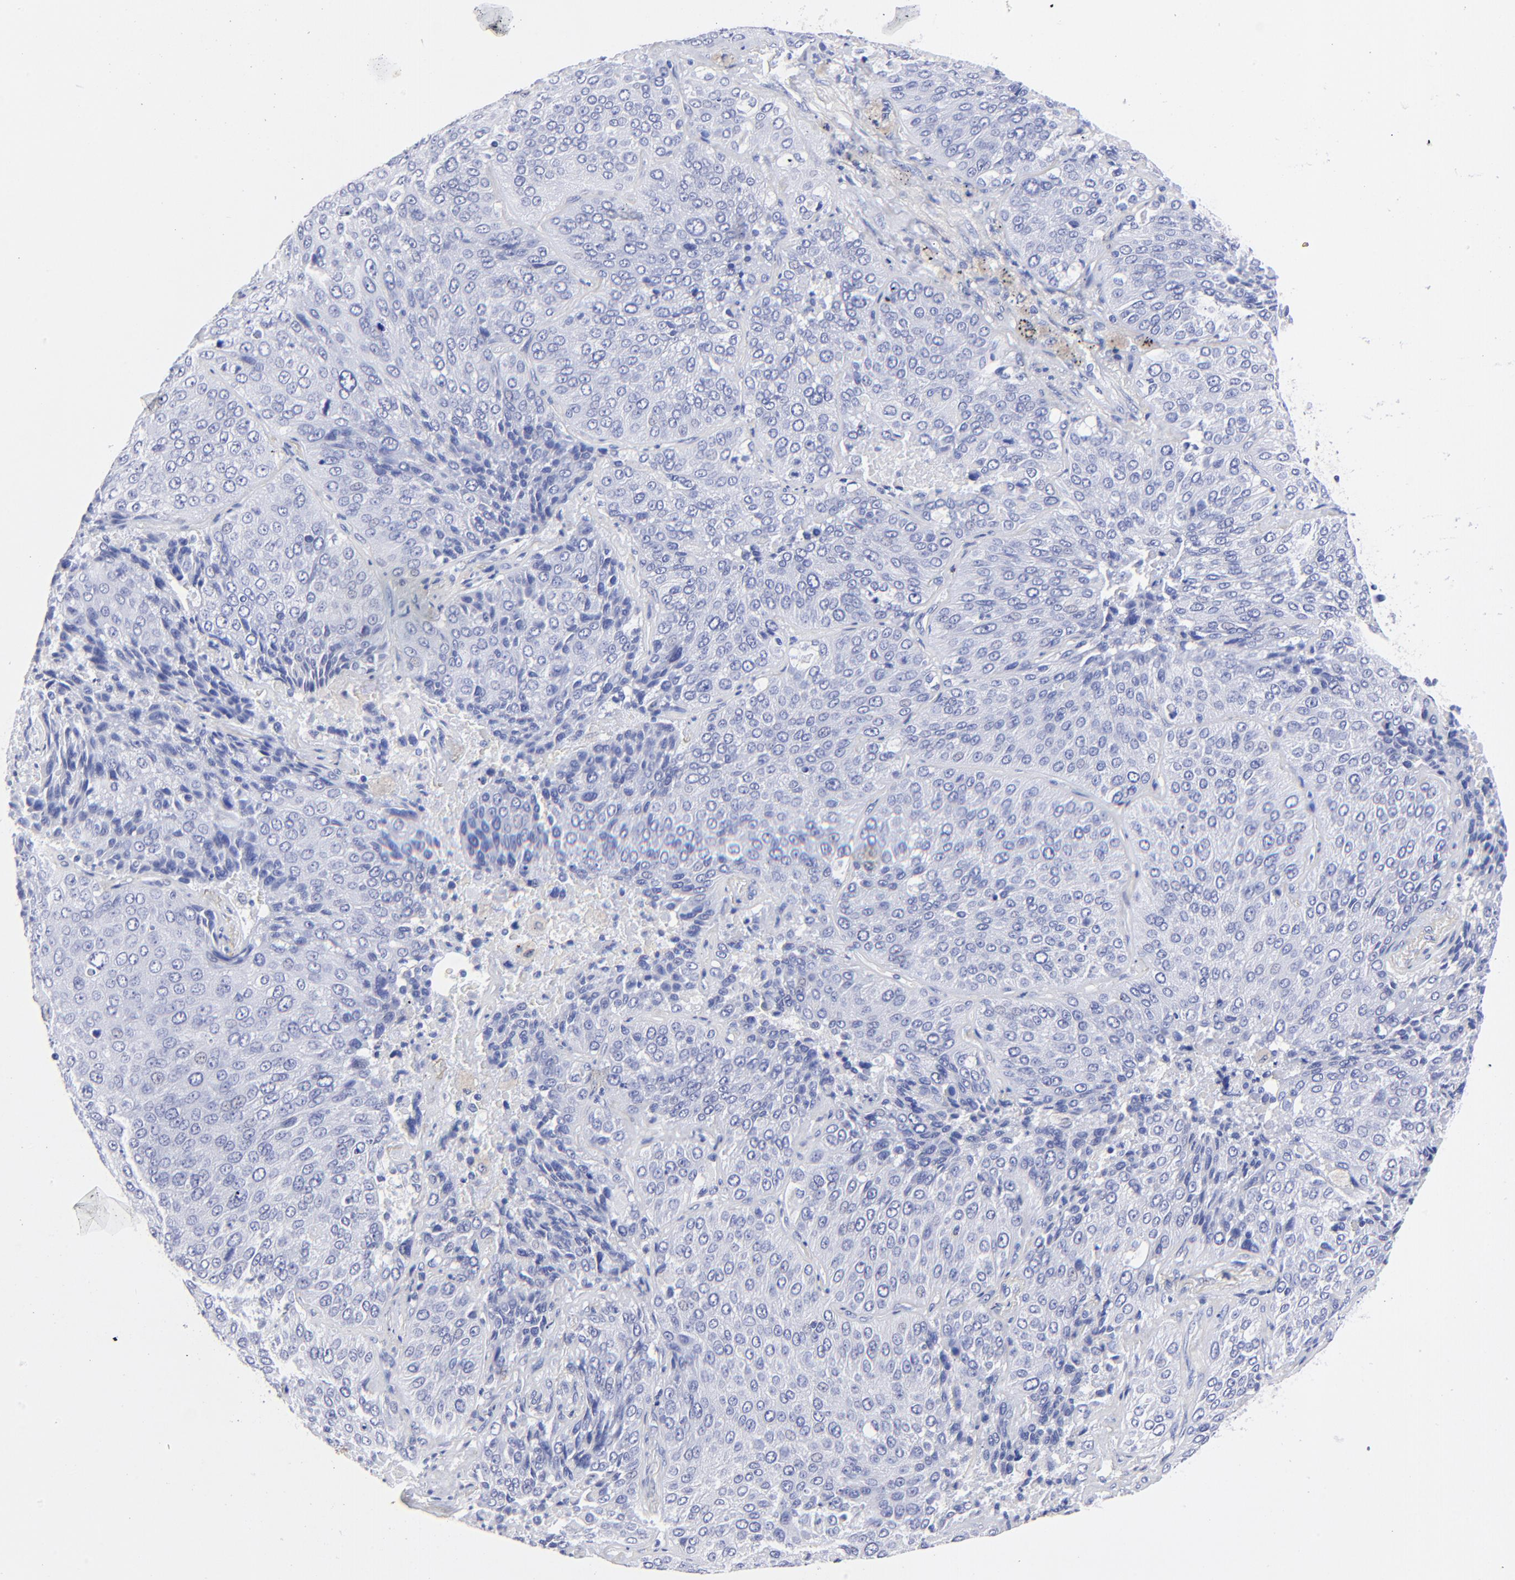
{"staining": {"intensity": "negative", "quantity": "none", "location": "none"}, "tissue": "lung cancer", "cell_type": "Tumor cells", "image_type": "cancer", "snomed": [{"axis": "morphology", "description": "Squamous cell carcinoma, NOS"}, {"axis": "topography", "description": "Lung"}], "caption": "Tumor cells show no significant staining in squamous cell carcinoma (lung).", "gene": "HORMAD2", "patient": {"sex": "male", "age": 54}}